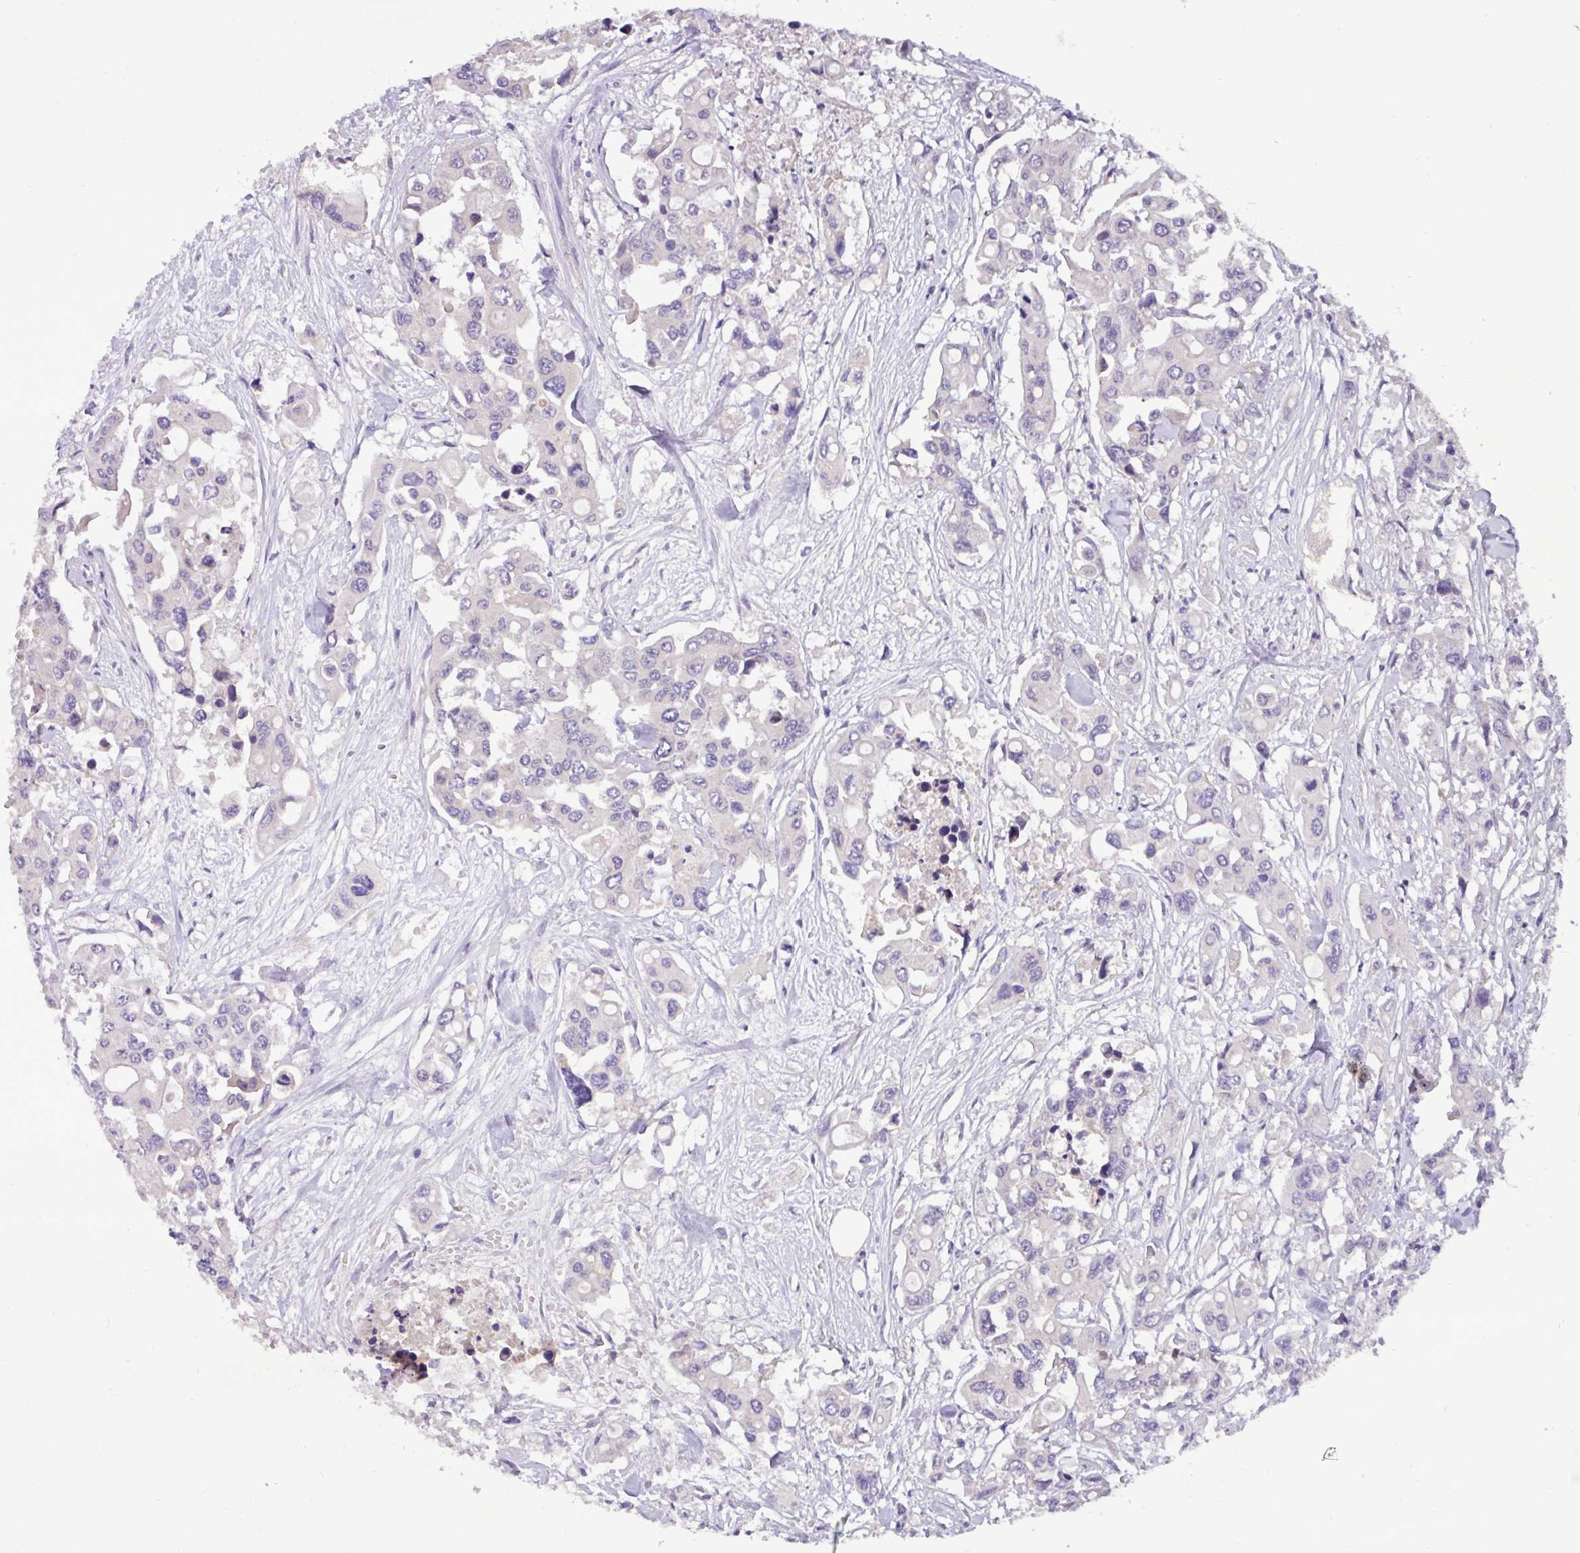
{"staining": {"intensity": "negative", "quantity": "none", "location": "none"}, "tissue": "colorectal cancer", "cell_type": "Tumor cells", "image_type": "cancer", "snomed": [{"axis": "morphology", "description": "Adenocarcinoma, NOS"}, {"axis": "topography", "description": "Colon"}], "caption": "DAB (3,3'-diaminobenzidine) immunohistochemical staining of human adenocarcinoma (colorectal) shows no significant expression in tumor cells.", "gene": "PAX8", "patient": {"sex": "male", "age": 77}}